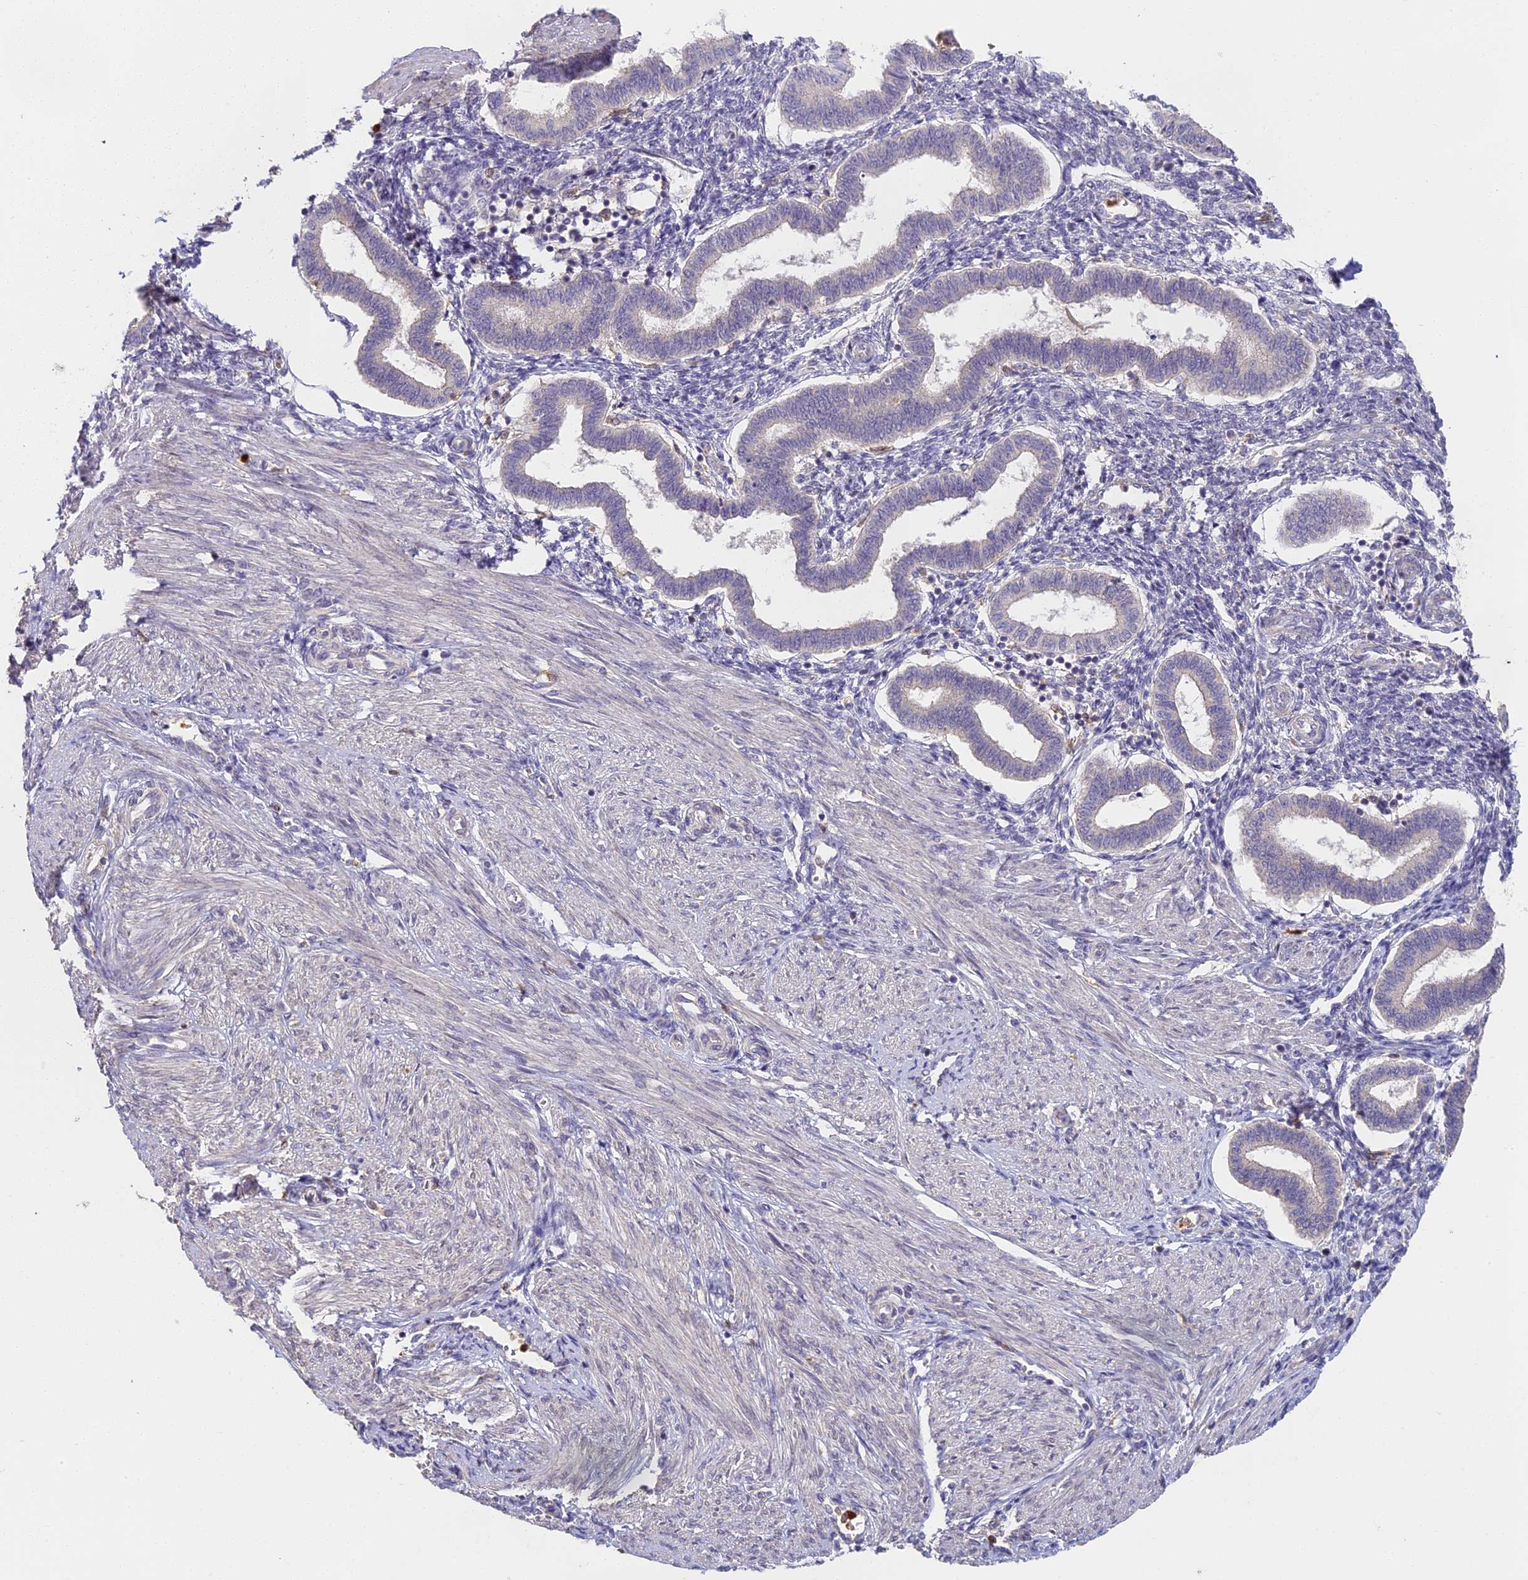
{"staining": {"intensity": "negative", "quantity": "none", "location": "none"}, "tissue": "endometrium", "cell_type": "Cells in endometrial stroma", "image_type": "normal", "snomed": [{"axis": "morphology", "description": "Normal tissue, NOS"}, {"axis": "topography", "description": "Endometrium"}], "caption": "Cells in endometrial stroma show no significant protein positivity in benign endometrium.", "gene": "NCF4", "patient": {"sex": "female", "age": 24}}